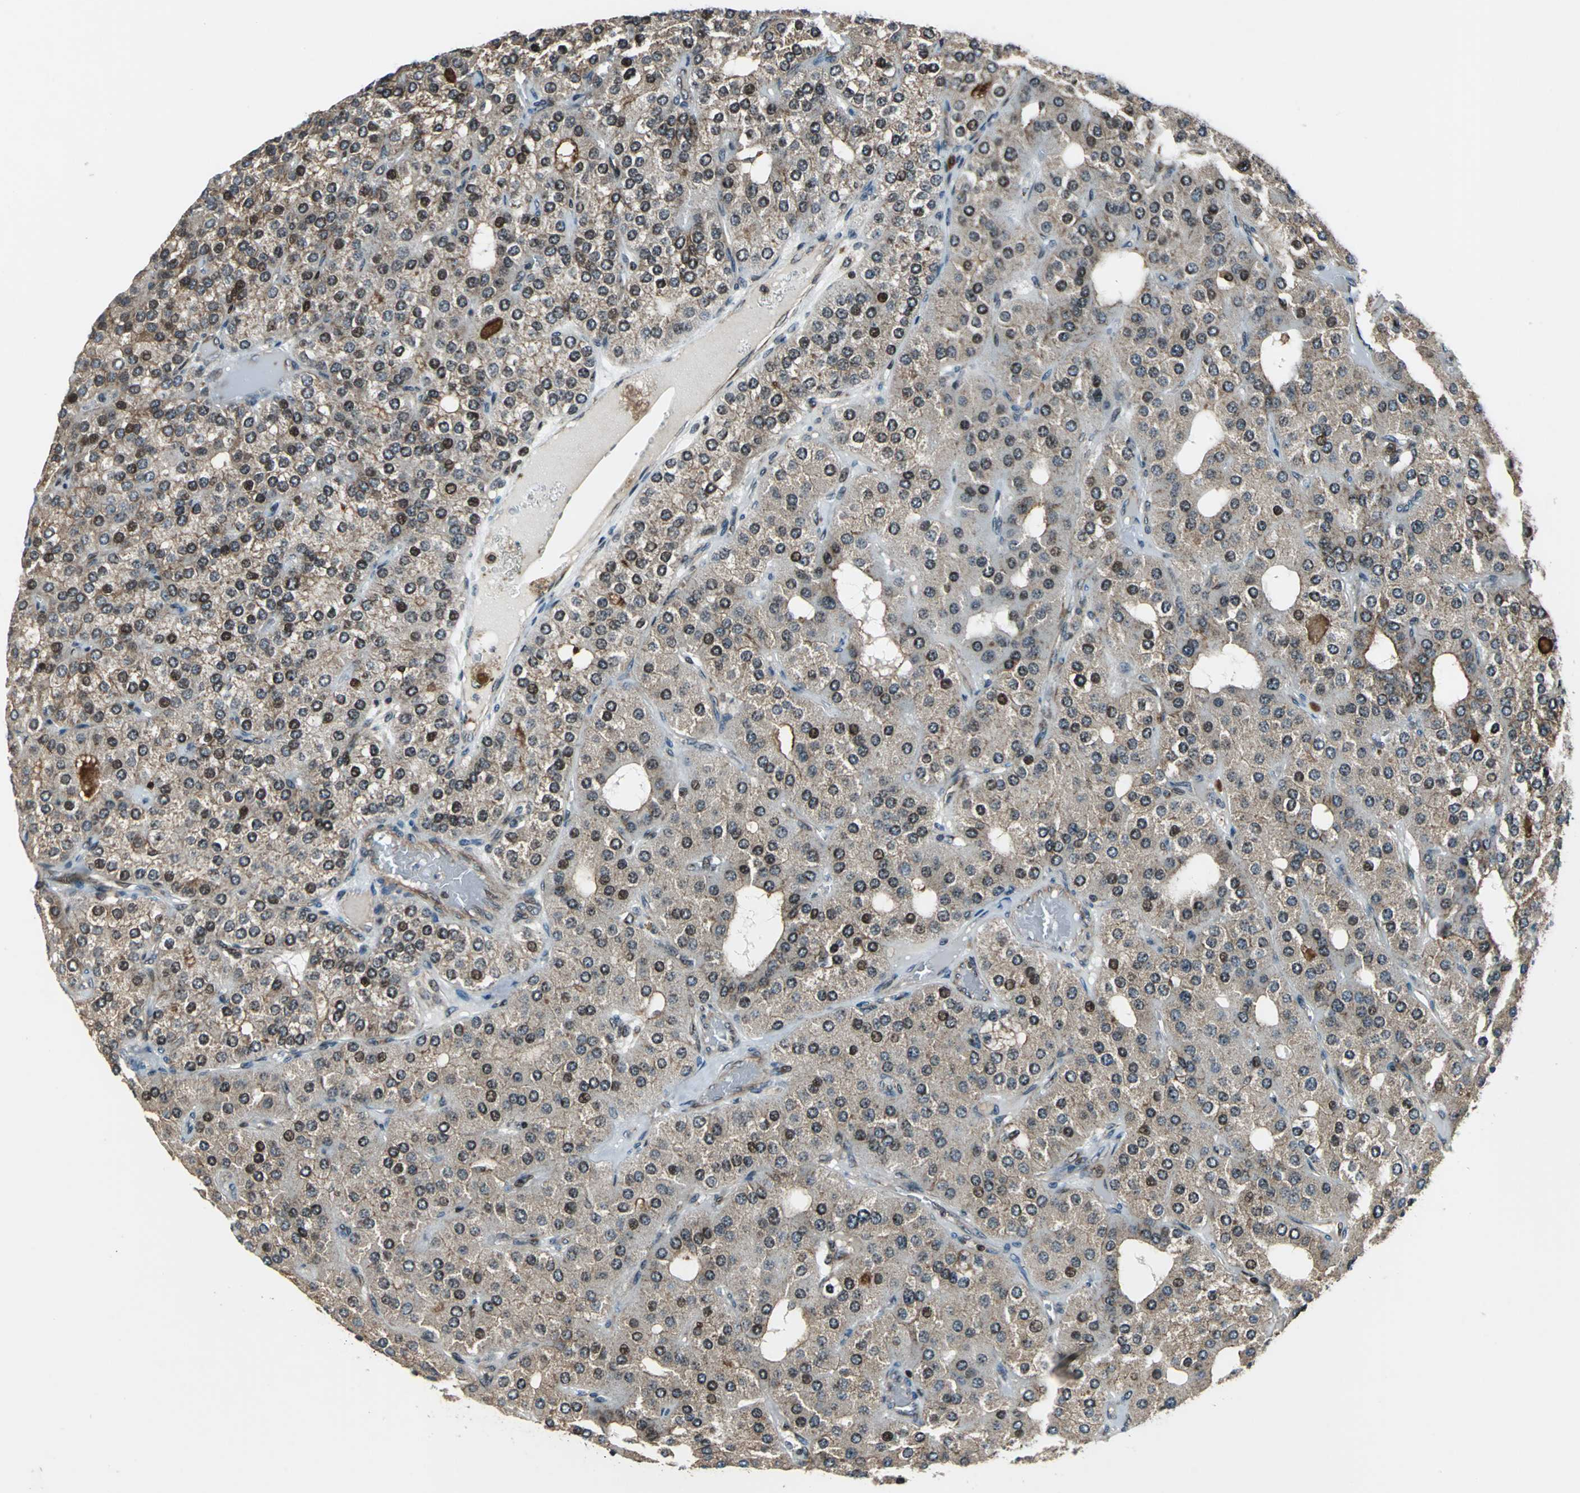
{"staining": {"intensity": "moderate", "quantity": "<25%", "location": "nuclear"}, "tissue": "parathyroid gland", "cell_type": "Glandular cells", "image_type": "normal", "snomed": [{"axis": "morphology", "description": "Normal tissue, NOS"}, {"axis": "morphology", "description": "Adenoma, NOS"}, {"axis": "topography", "description": "Parathyroid gland"}], "caption": "IHC (DAB) staining of unremarkable human parathyroid gland demonstrates moderate nuclear protein positivity in approximately <25% of glandular cells.", "gene": "AATF", "patient": {"sex": "female", "age": 86}}